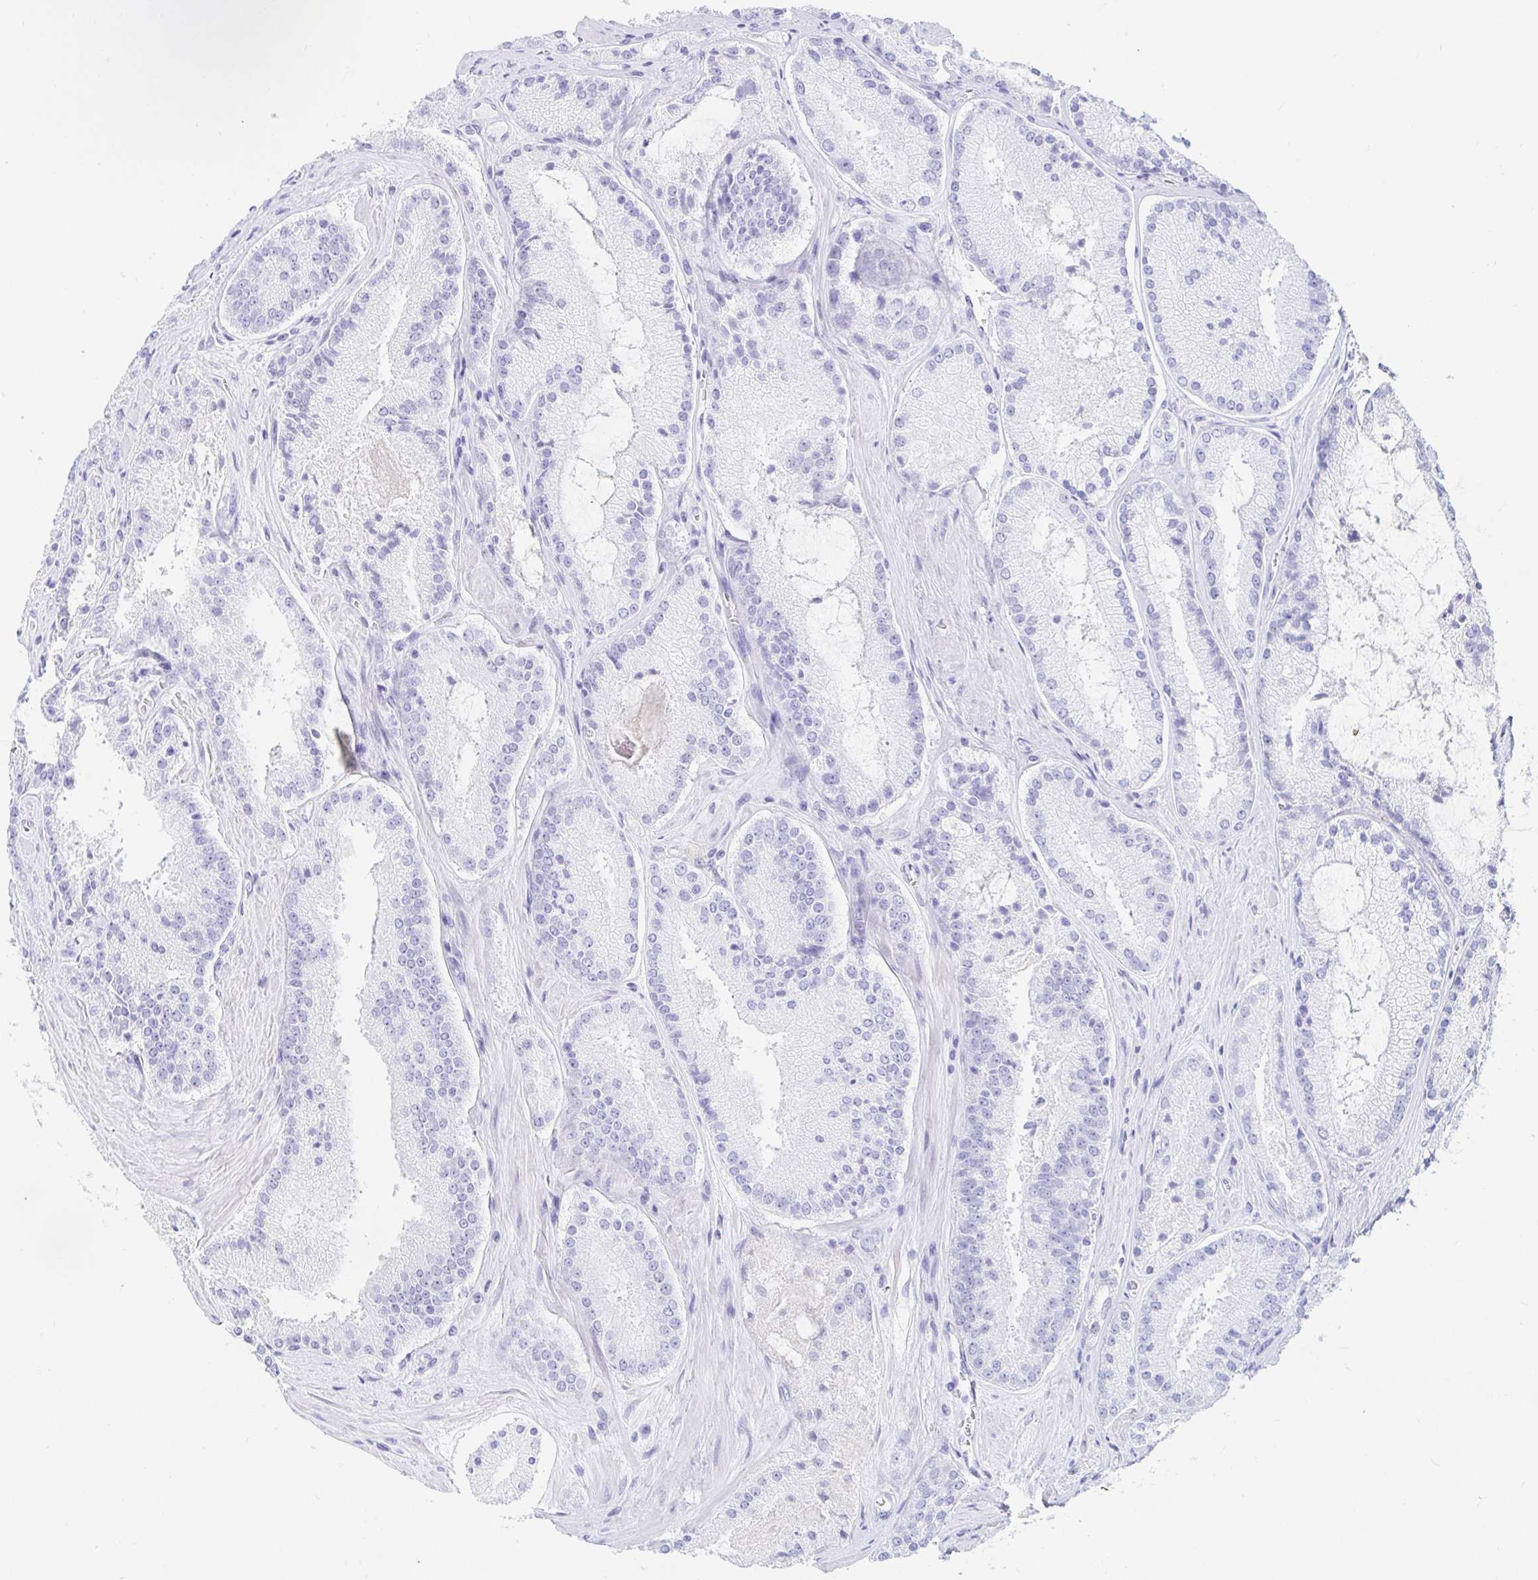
{"staining": {"intensity": "negative", "quantity": "none", "location": "none"}, "tissue": "prostate cancer", "cell_type": "Tumor cells", "image_type": "cancer", "snomed": [{"axis": "morphology", "description": "Adenocarcinoma, High grade"}, {"axis": "topography", "description": "Prostate"}], "caption": "DAB immunohistochemical staining of prostate cancer (high-grade adenocarcinoma) demonstrates no significant expression in tumor cells.", "gene": "OR6T1", "patient": {"sex": "male", "age": 73}}